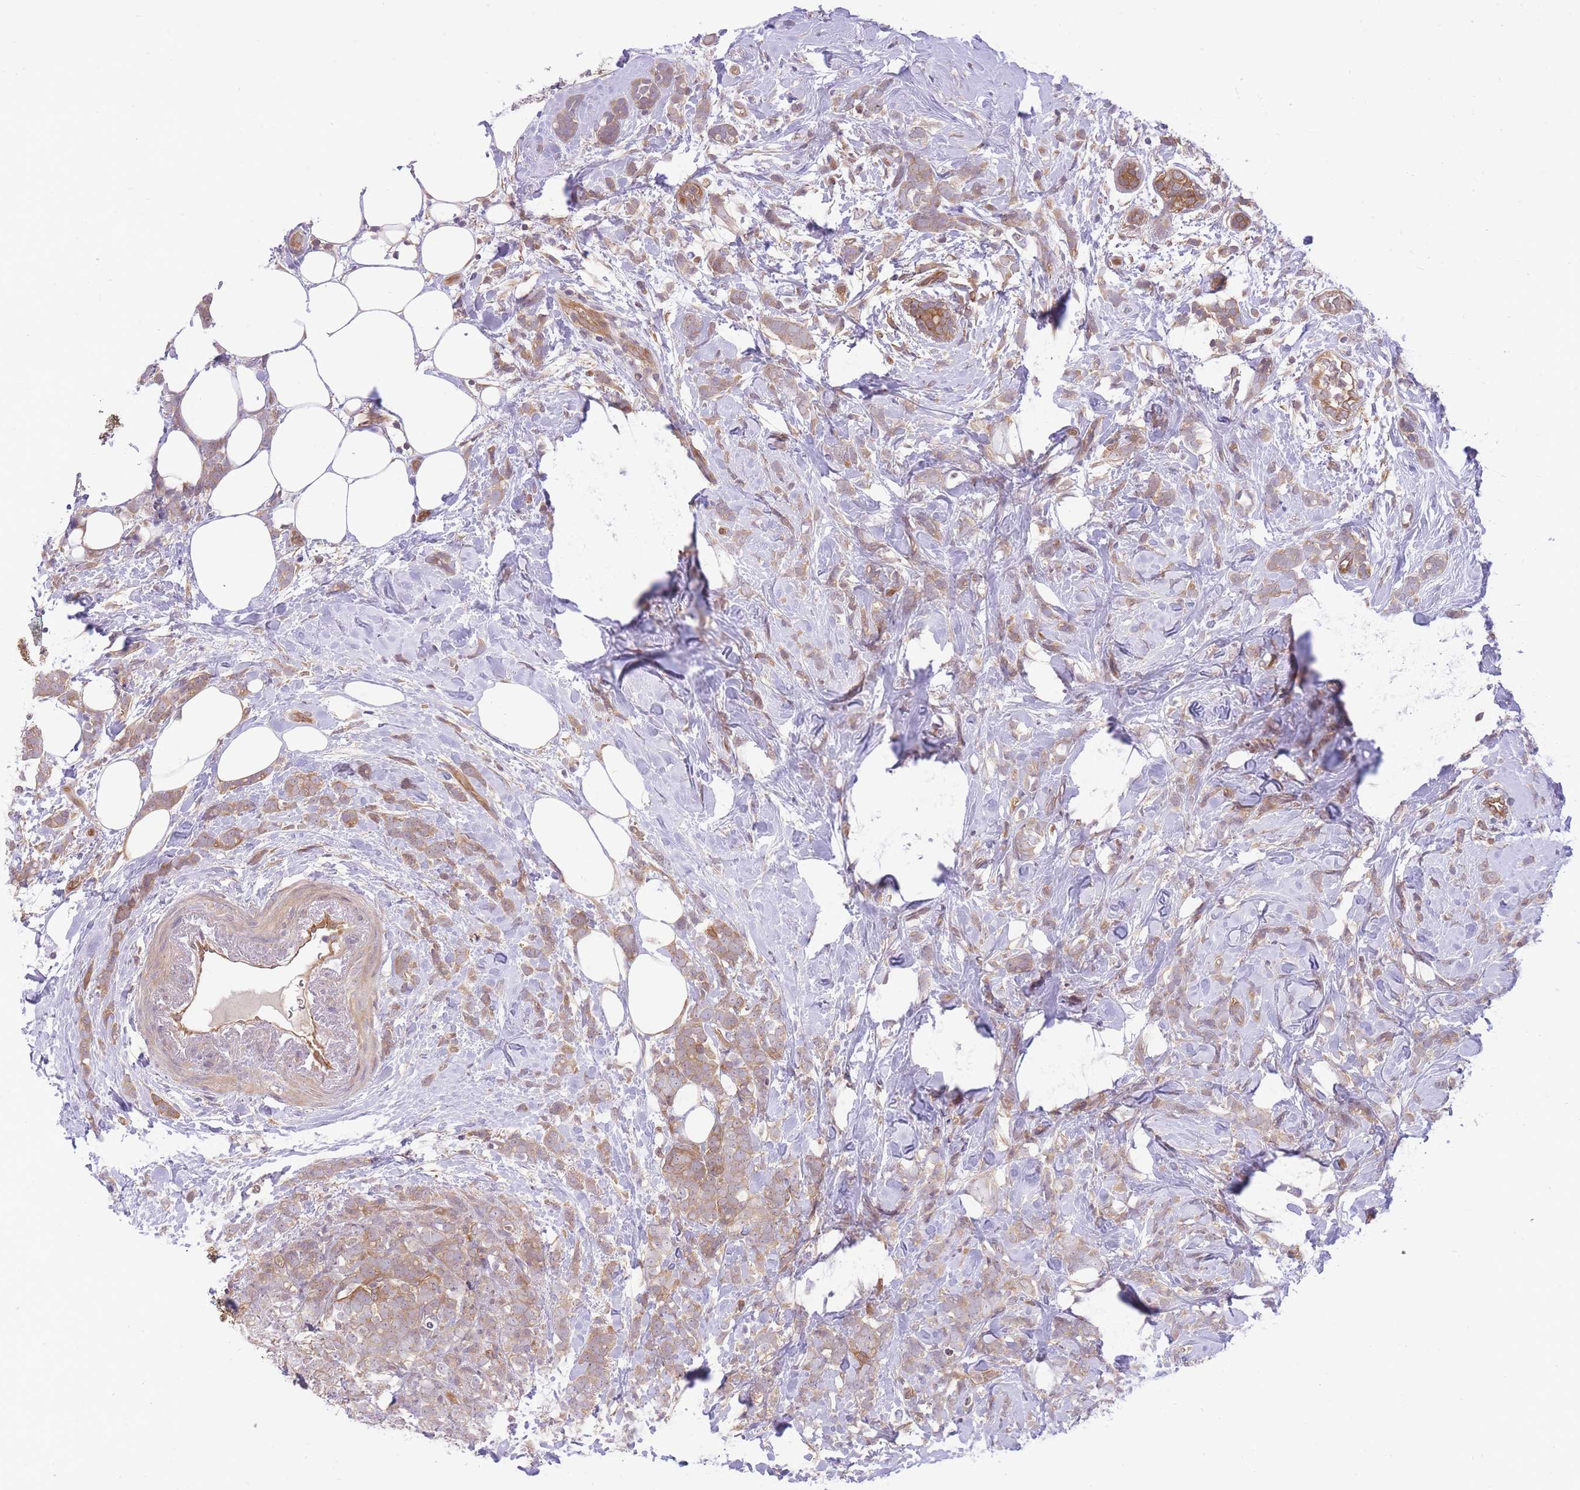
{"staining": {"intensity": "weak", "quantity": ">75%", "location": "cytoplasmic/membranous"}, "tissue": "breast cancer", "cell_type": "Tumor cells", "image_type": "cancer", "snomed": [{"axis": "morphology", "description": "Lobular carcinoma"}, {"axis": "topography", "description": "Breast"}], "caption": "Human breast cancer (lobular carcinoma) stained for a protein (brown) reveals weak cytoplasmic/membranous positive staining in approximately >75% of tumor cells.", "gene": "PREP", "patient": {"sex": "female", "age": 58}}